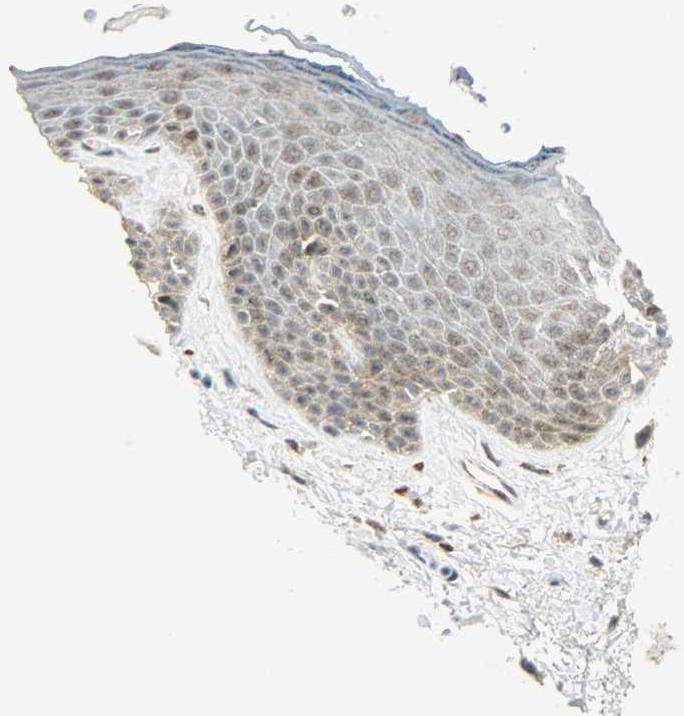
{"staining": {"intensity": "moderate", "quantity": ">75%", "location": "cytoplasmic/membranous,nuclear"}, "tissue": "skin", "cell_type": "Epidermal cells", "image_type": "normal", "snomed": [{"axis": "morphology", "description": "Normal tissue, NOS"}, {"axis": "topography", "description": "Anal"}], "caption": "IHC staining of unremarkable skin, which demonstrates medium levels of moderate cytoplasmic/membranous,nuclear expression in approximately >75% of epidermal cells indicating moderate cytoplasmic/membranous,nuclear protein staining. The staining was performed using DAB (3,3'-diaminobenzidine) (brown) for protein detection and nuclei were counterstained in hematoxylin (blue).", "gene": "IL15", "patient": {"sex": "male", "age": 74}}